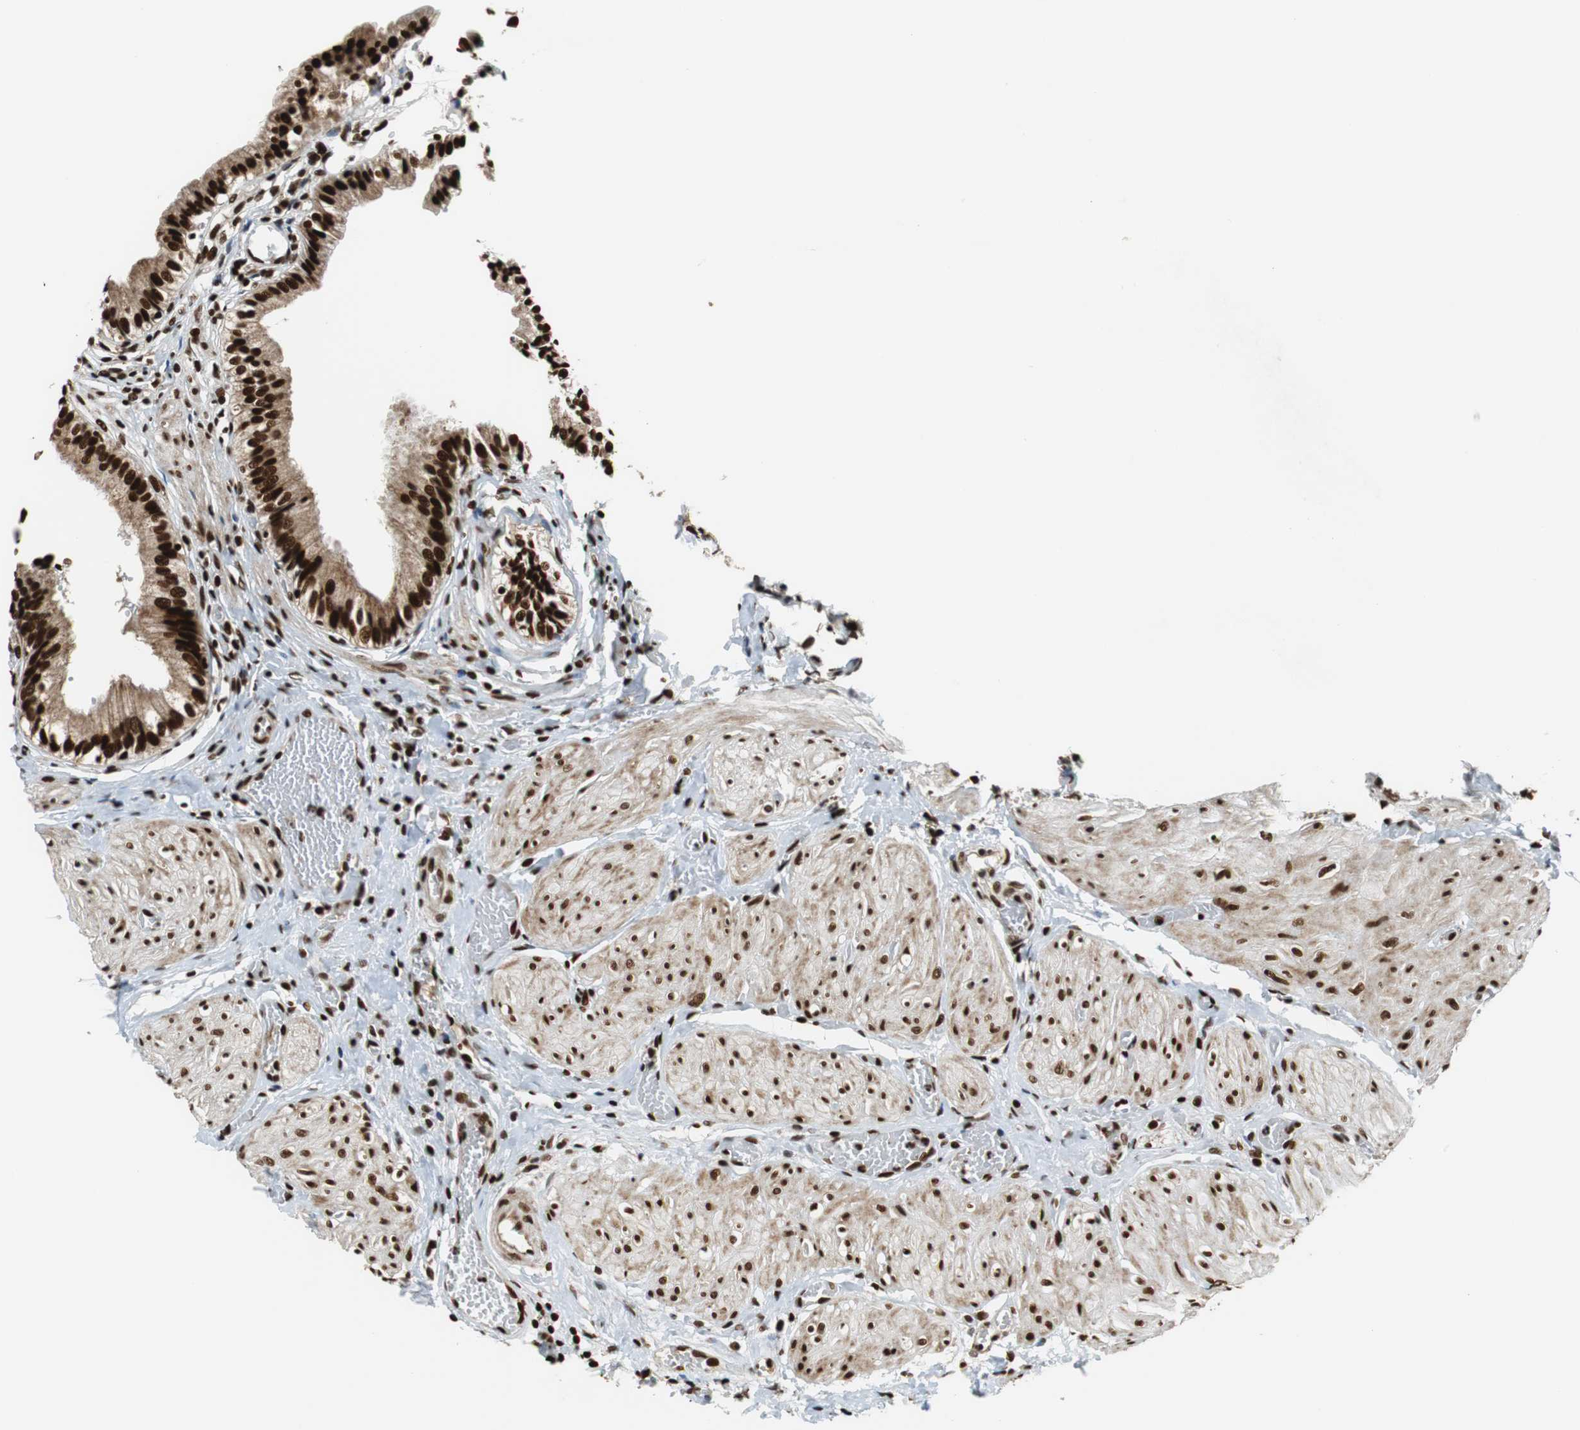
{"staining": {"intensity": "strong", "quantity": ">75%", "location": "nuclear"}, "tissue": "gallbladder", "cell_type": "Glandular cells", "image_type": "normal", "snomed": [{"axis": "morphology", "description": "Normal tissue, NOS"}, {"axis": "topography", "description": "Gallbladder"}], "caption": "Glandular cells demonstrate high levels of strong nuclear staining in approximately >75% of cells in normal gallbladder. The staining is performed using DAB brown chromogen to label protein expression. The nuclei are counter-stained blue using hematoxylin.", "gene": "HDAC1", "patient": {"sex": "male", "age": 65}}